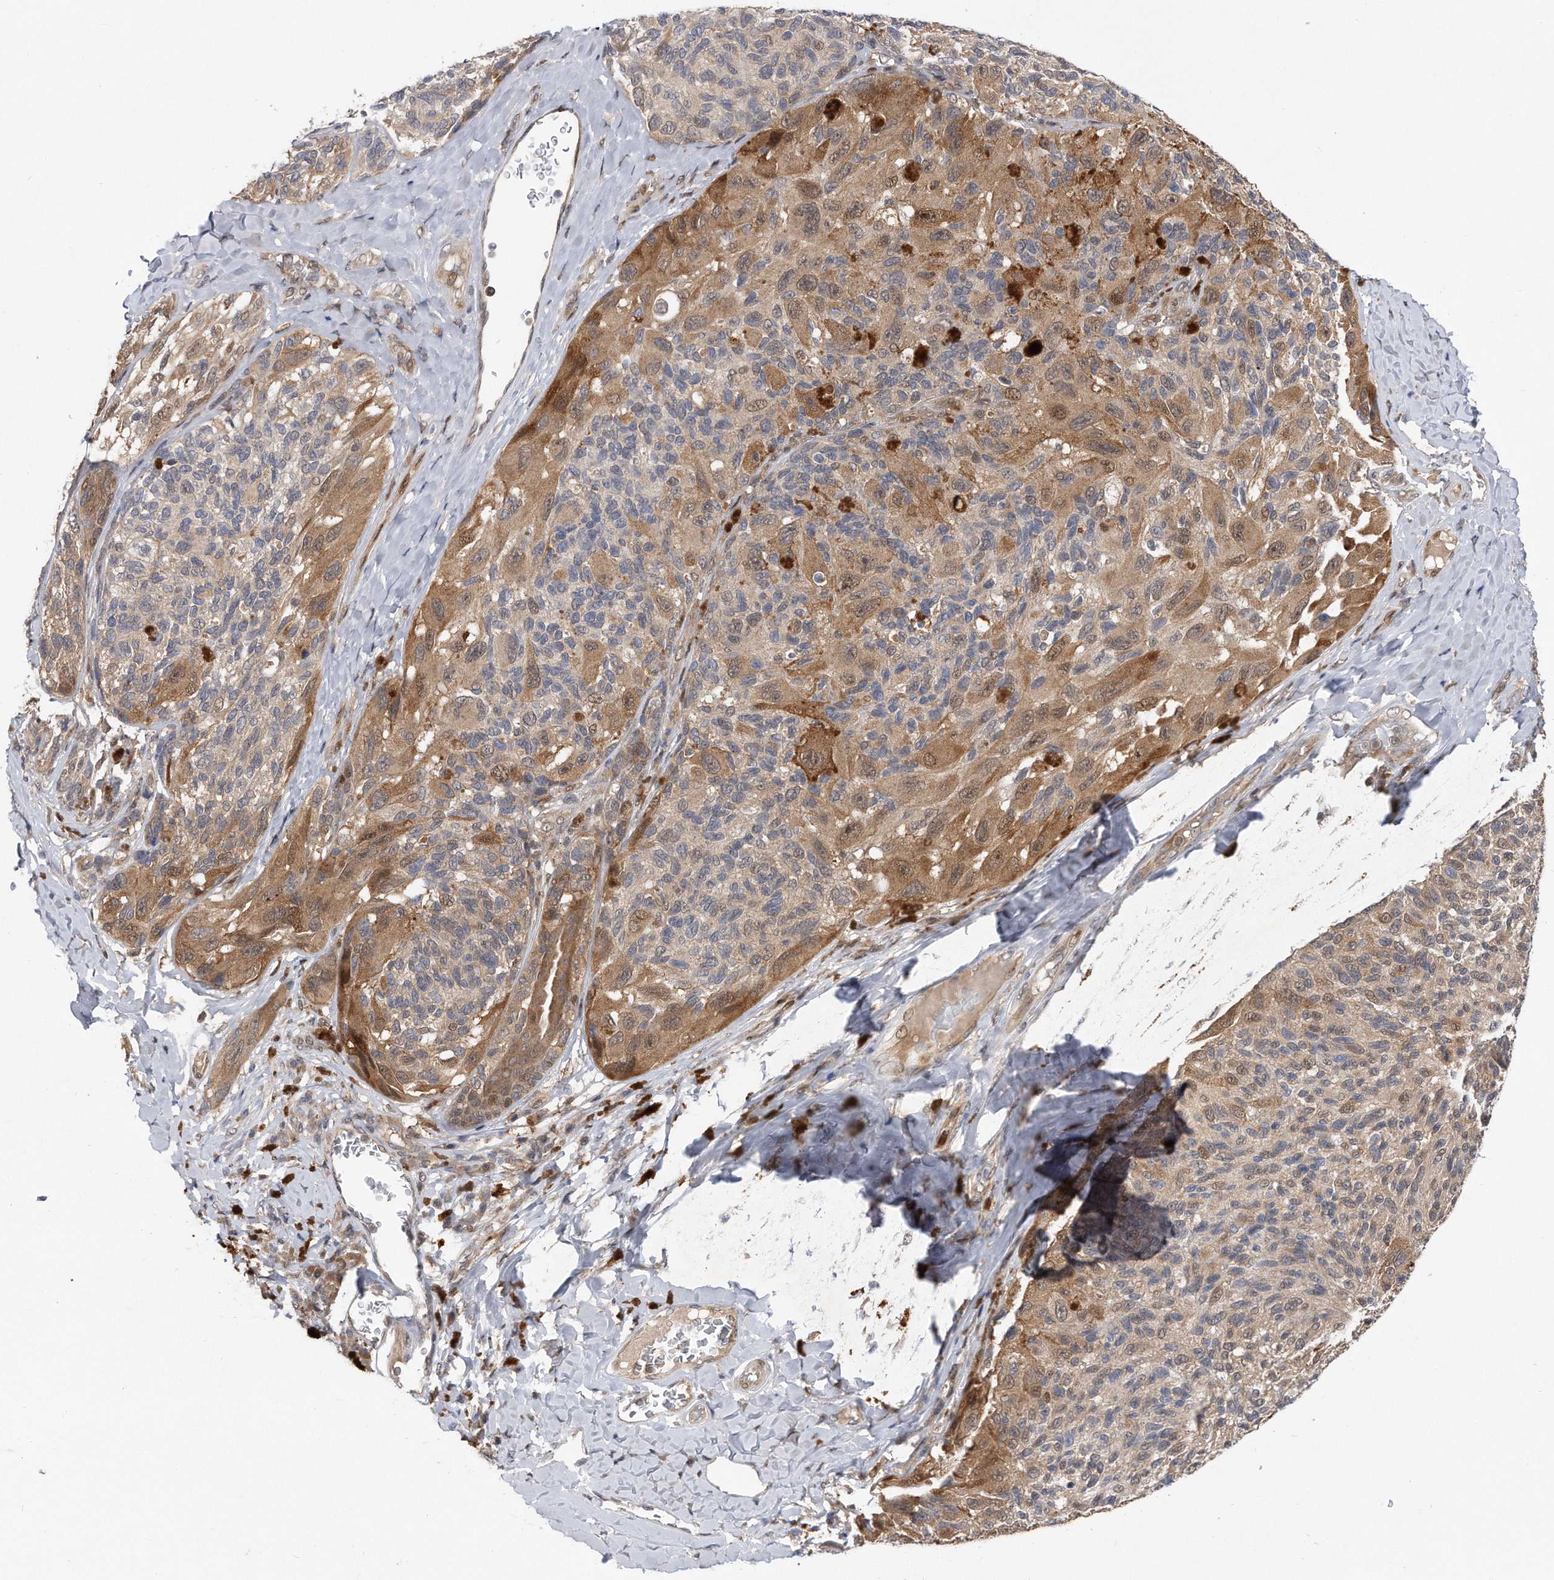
{"staining": {"intensity": "moderate", "quantity": "25%-75%", "location": "cytoplasmic/membranous"}, "tissue": "melanoma", "cell_type": "Tumor cells", "image_type": "cancer", "snomed": [{"axis": "morphology", "description": "Malignant melanoma, NOS"}, {"axis": "topography", "description": "Skin"}], "caption": "The image demonstrates a brown stain indicating the presence of a protein in the cytoplasmic/membranous of tumor cells in melanoma. Nuclei are stained in blue.", "gene": "RWDD2A", "patient": {"sex": "female", "age": 73}}